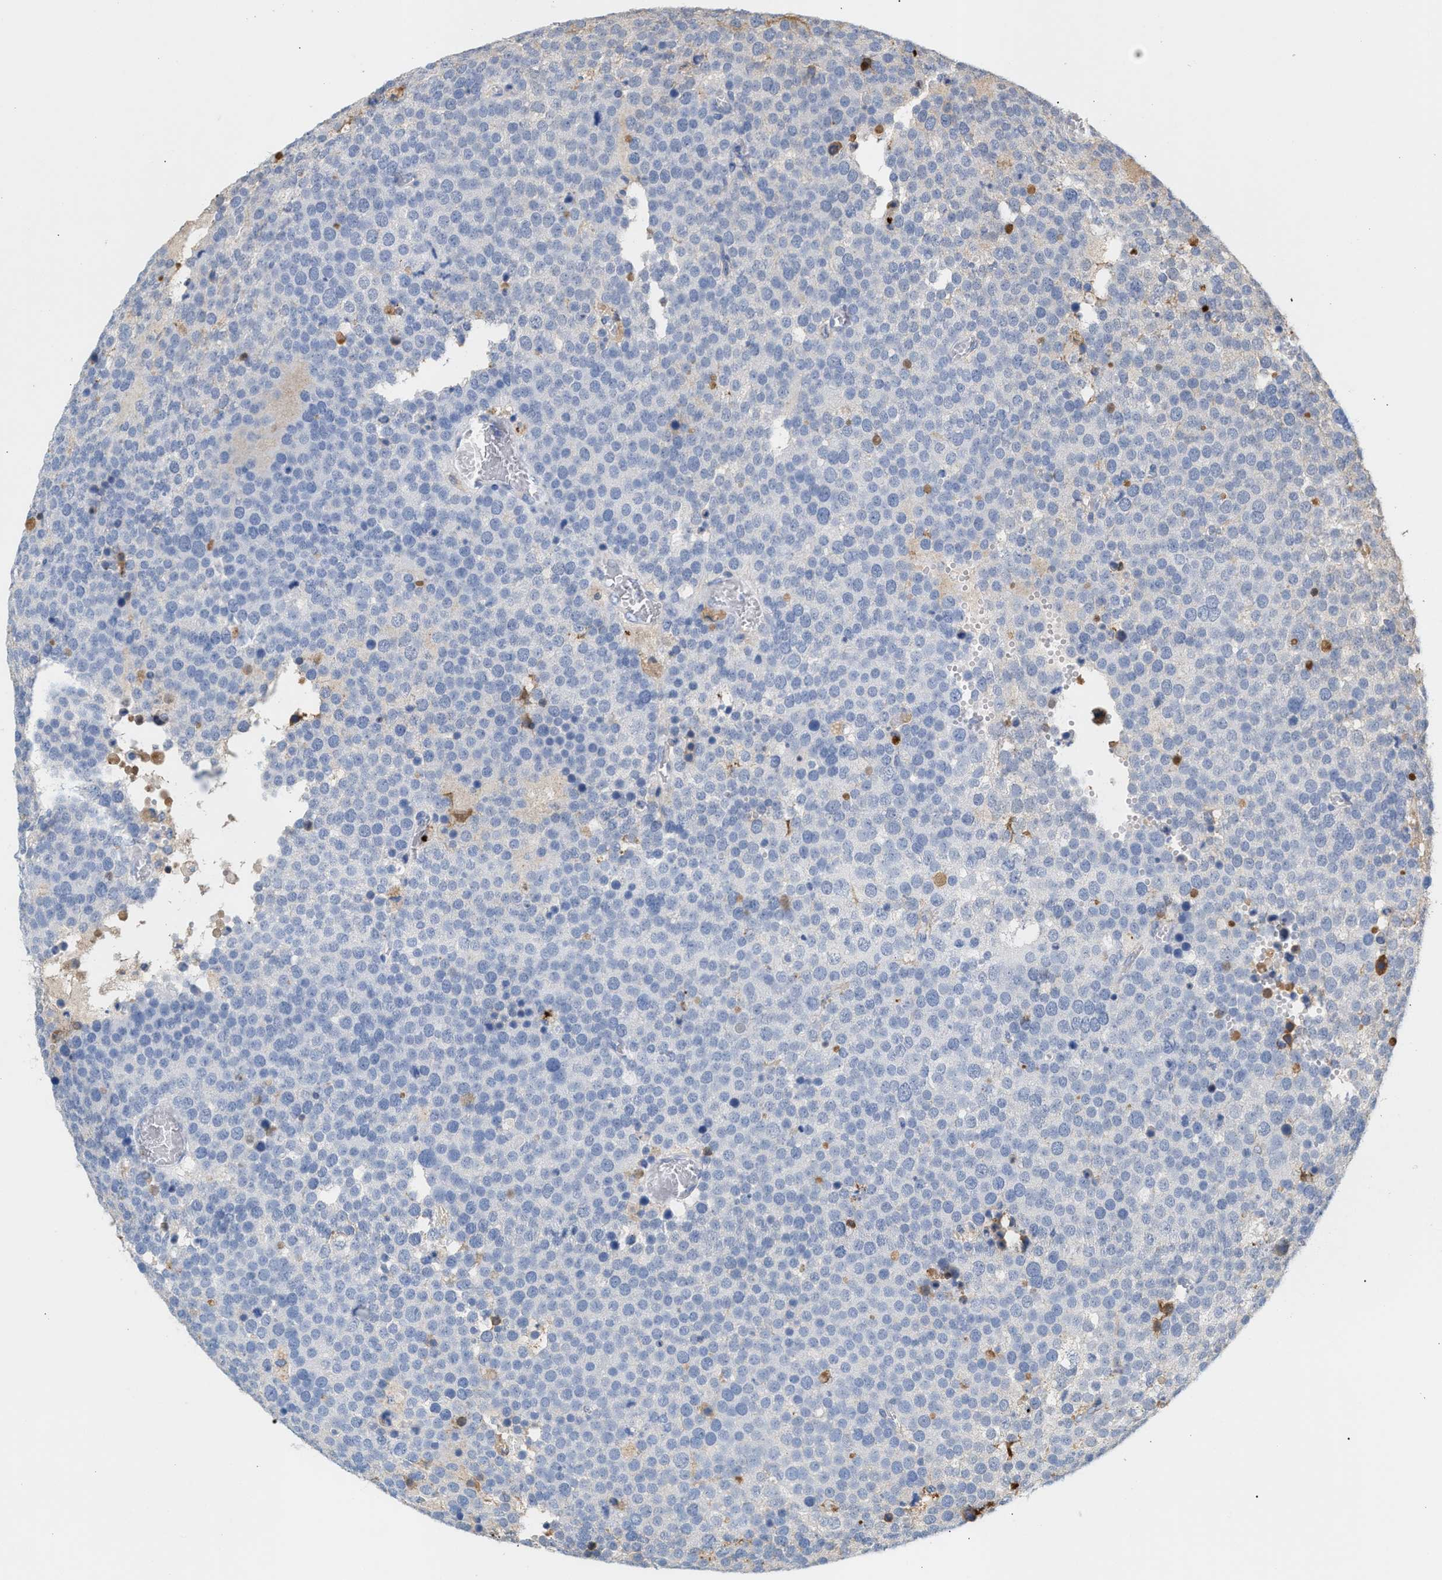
{"staining": {"intensity": "negative", "quantity": "none", "location": "none"}, "tissue": "testis cancer", "cell_type": "Tumor cells", "image_type": "cancer", "snomed": [{"axis": "morphology", "description": "Normal tissue, NOS"}, {"axis": "morphology", "description": "Seminoma, NOS"}, {"axis": "topography", "description": "Testis"}], "caption": "A photomicrograph of testis seminoma stained for a protein reveals no brown staining in tumor cells.", "gene": "APOH", "patient": {"sex": "male", "age": 71}}